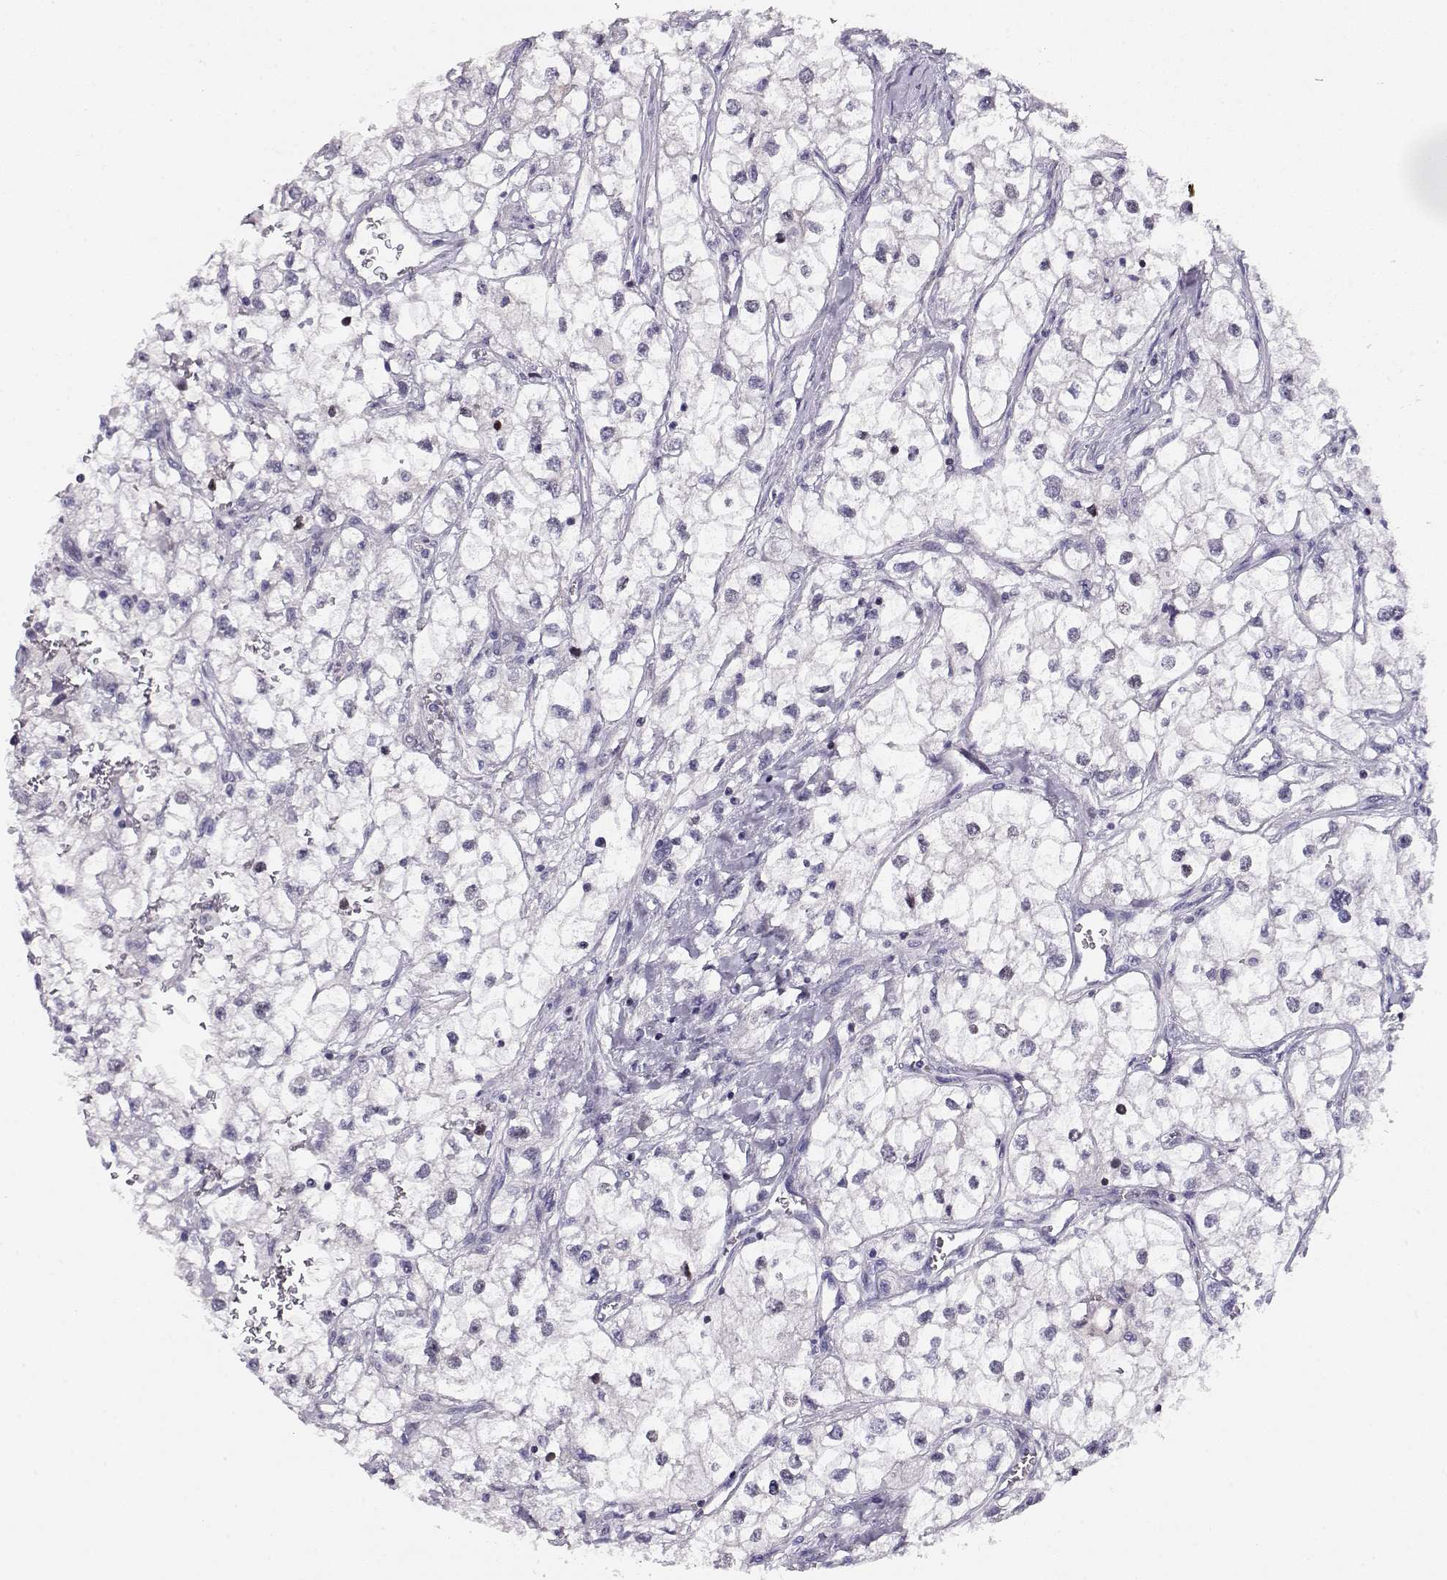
{"staining": {"intensity": "negative", "quantity": "none", "location": "none"}, "tissue": "renal cancer", "cell_type": "Tumor cells", "image_type": "cancer", "snomed": [{"axis": "morphology", "description": "Adenocarcinoma, NOS"}, {"axis": "topography", "description": "Kidney"}], "caption": "An image of renal adenocarcinoma stained for a protein shows no brown staining in tumor cells.", "gene": "CRX", "patient": {"sex": "male", "age": 59}}